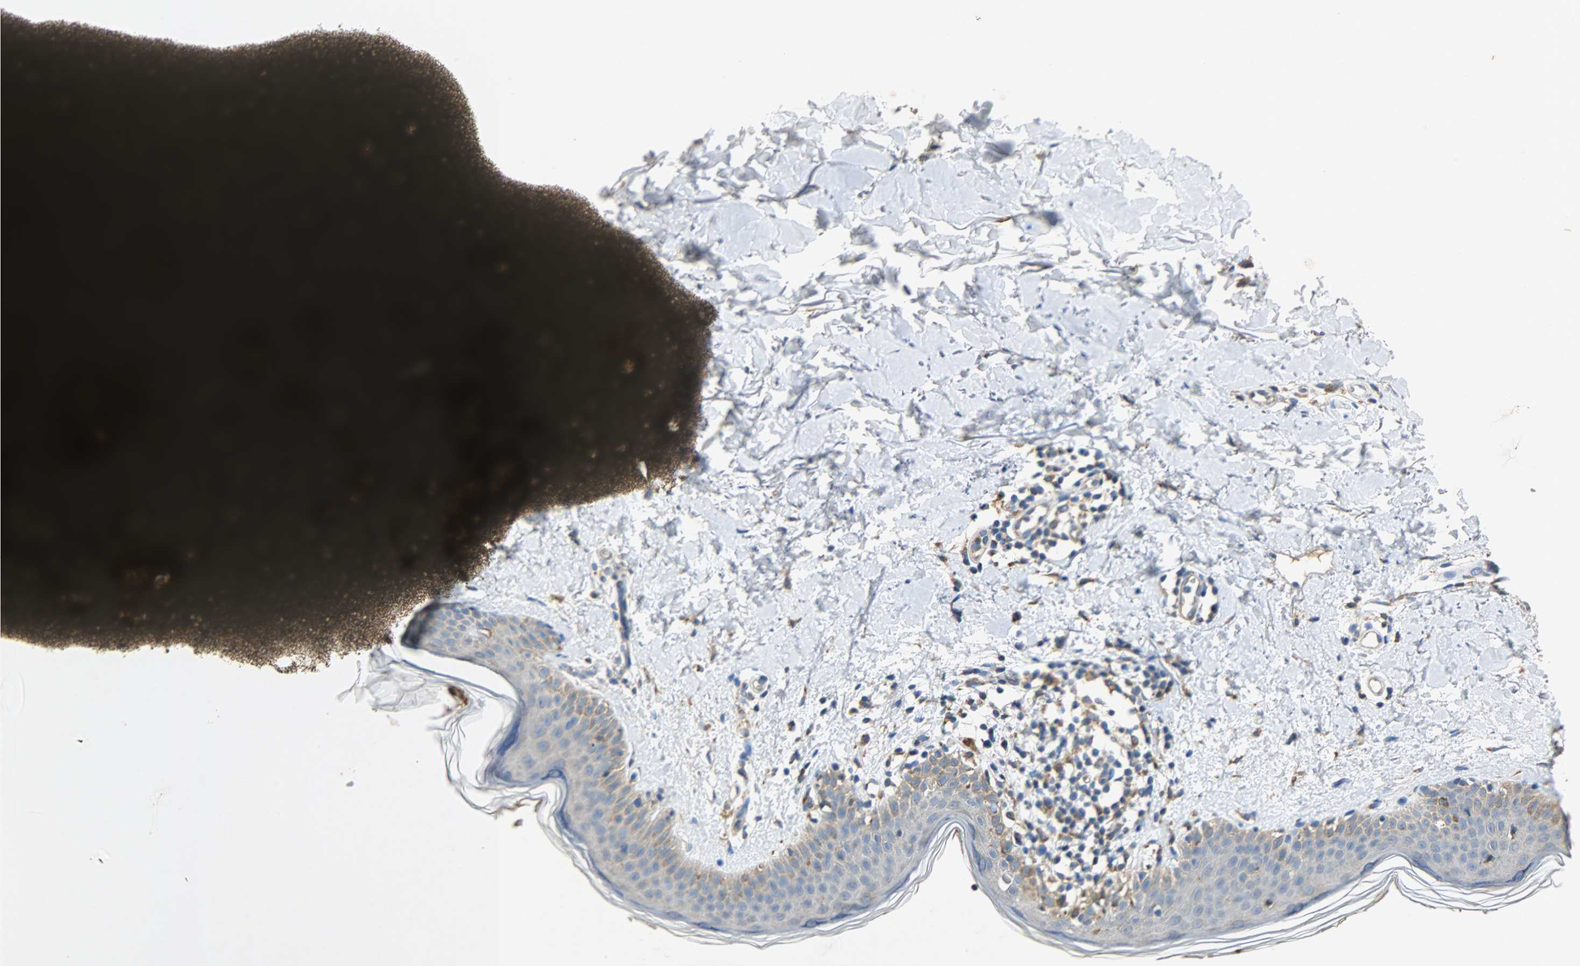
{"staining": {"intensity": "moderate", "quantity": "25%-75%", "location": "cytoplasmic/membranous"}, "tissue": "skin", "cell_type": "Fibroblasts", "image_type": "normal", "snomed": [{"axis": "morphology", "description": "Normal tissue, NOS"}, {"axis": "topography", "description": "Skin"}], "caption": "Immunohistochemistry (IHC) photomicrograph of benign skin: human skin stained using immunohistochemistry (IHC) exhibits medium levels of moderate protein expression localized specifically in the cytoplasmic/membranous of fibroblasts, appearing as a cytoplasmic/membranous brown color.", "gene": "HSPA5", "patient": {"sex": "female", "age": 56}}